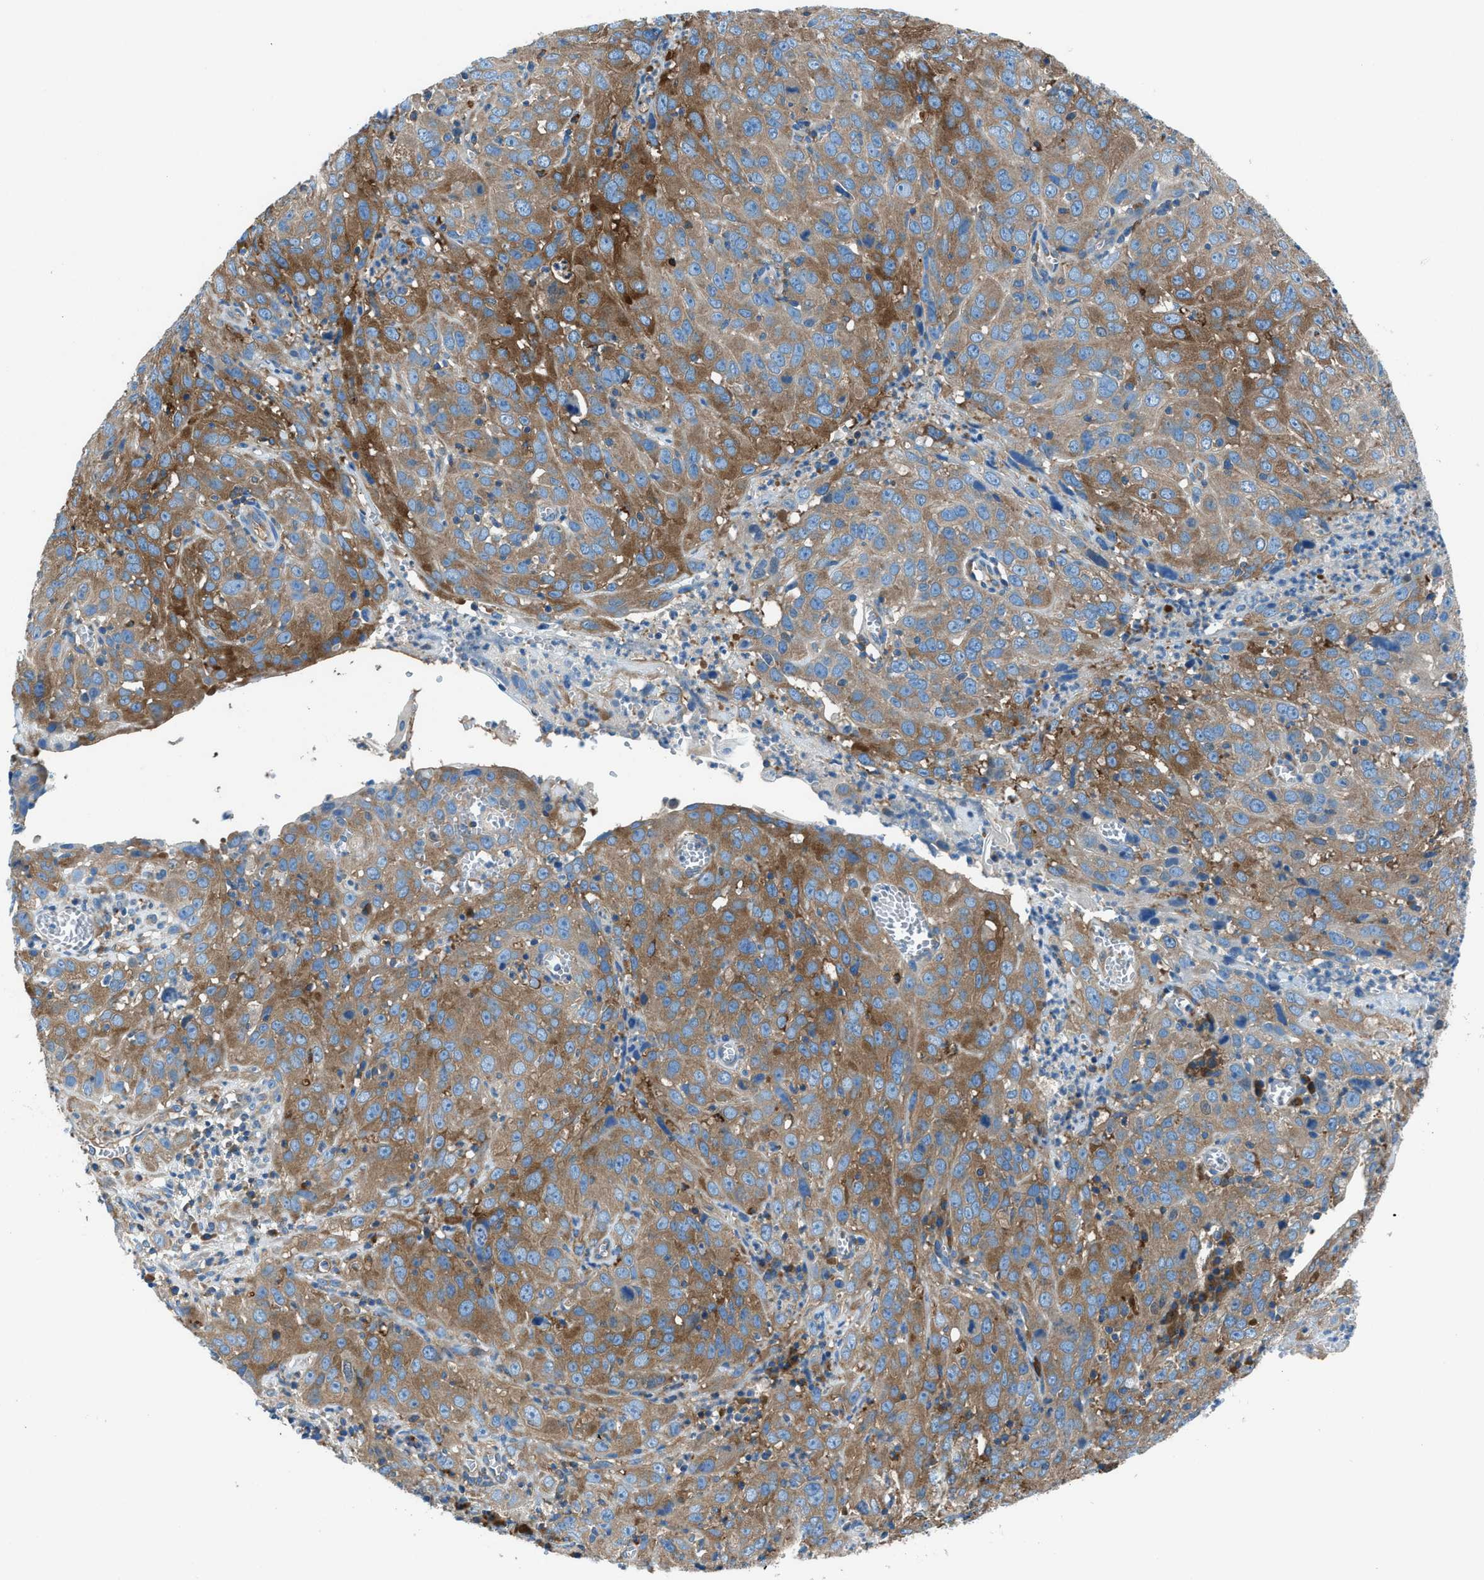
{"staining": {"intensity": "moderate", "quantity": ">75%", "location": "cytoplasmic/membranous"}, "tissue": "cervical cancer", "cell_type": "Tumor cells", "image_type": "cancer", "snomed": [{"axis": "morphology", "description": "Squamous cell carcinoma, NOS"}, {"axis": "topography", "description": "Cervix"}], "caption": "Moderate cytoplasmic/membranous positivity for a protein is seen in about >75% of tumor cells of cervical squamous cell carcinoma using immunohistochemistry (IHC).", "gene": "SARS1", "patient": {"sex": "female", "age": 32}}